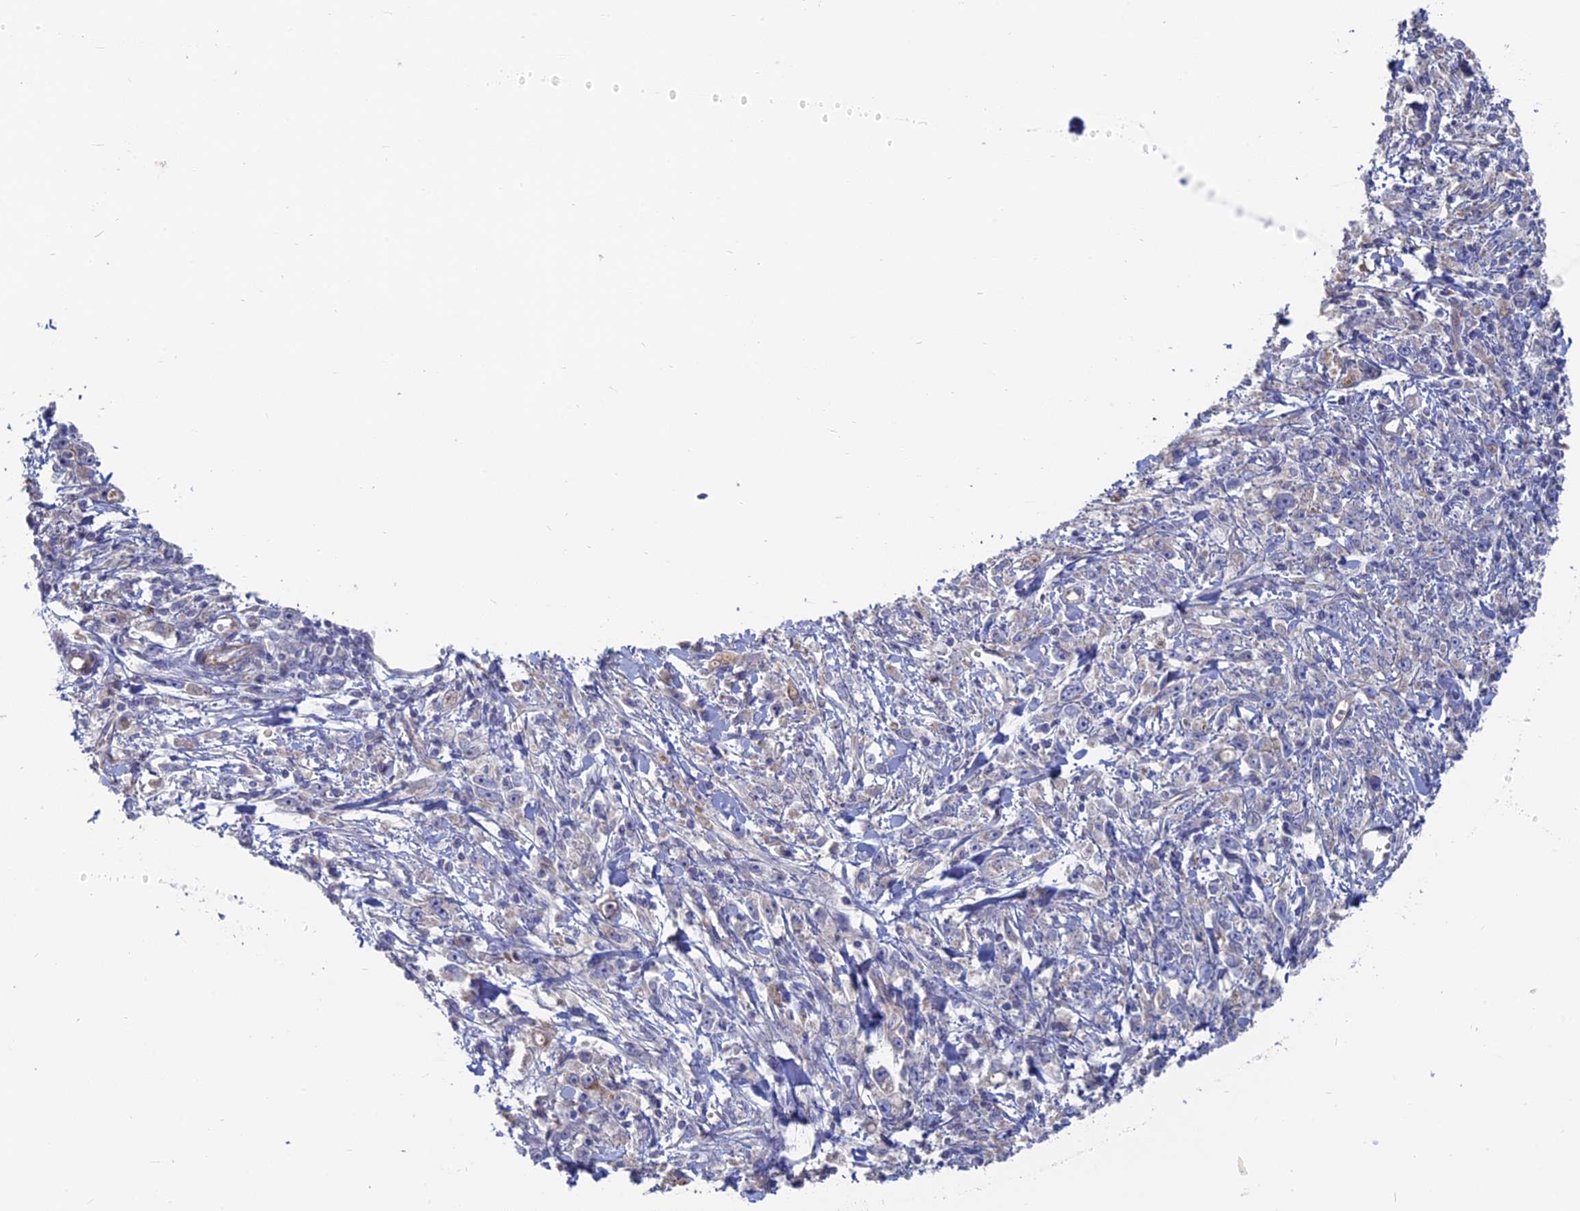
{"staining": {"intensity": "negative", "quantity": "none", "location": "none"}, "tissue": "stomach cancer", "cell_type": "Tumor cells", "image_type": "cancer", "snomed": [{"axis": "morphology", "description": "Adenocarcinoma, NOS"}, {"axis": "topography", "description": "Stomach"}], "caption": "A micrograph of stomach cancer (adenocarcinoma) stained for a protein exhibits no brown staining in tumor cells.", "gene": "TBC1D30", "patient": {"sex": "female", "age": 59}}